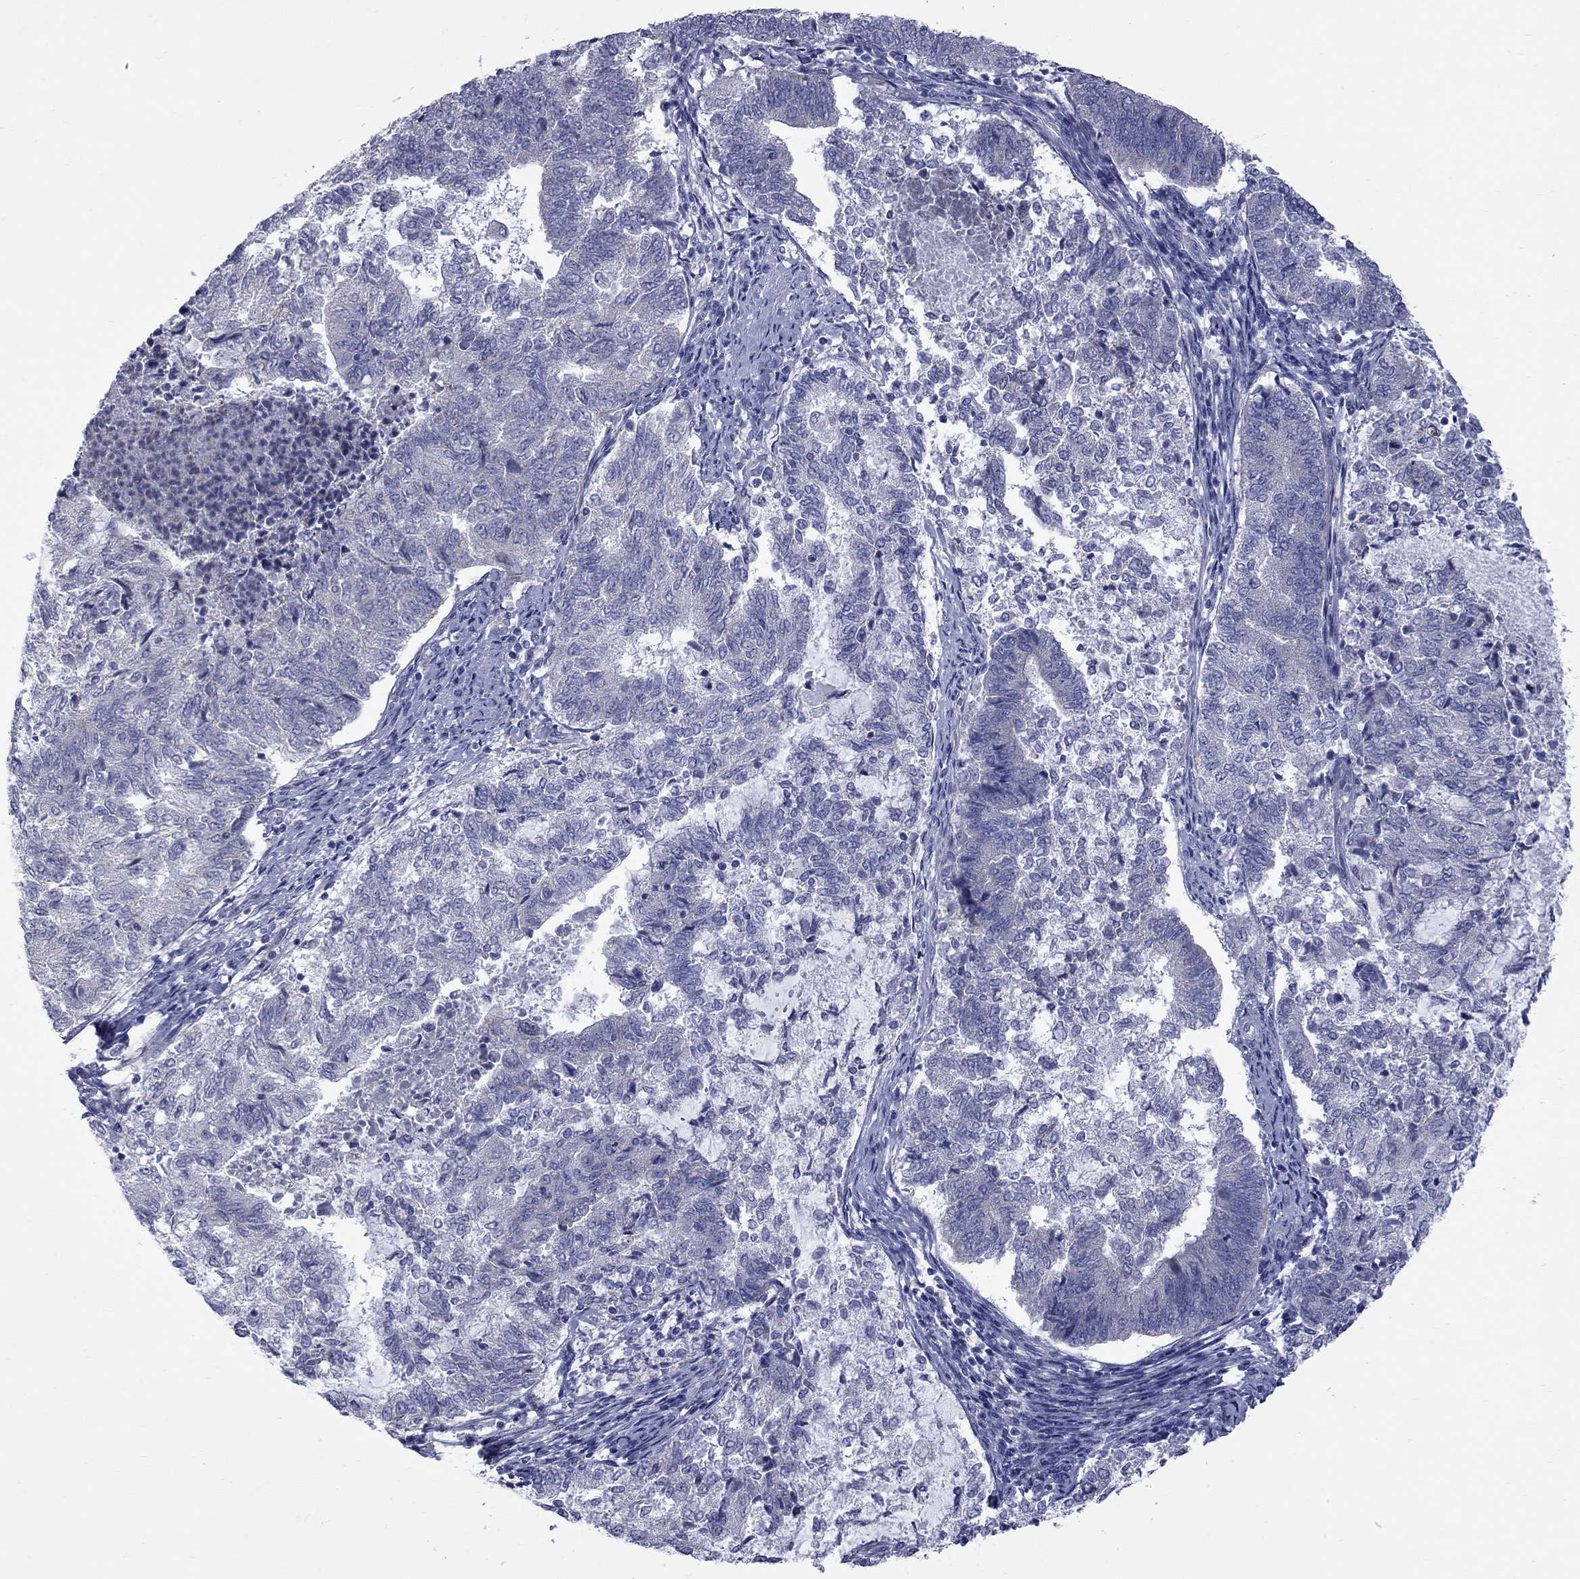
{"staining": {"intensity": "negative", "quantity": "none", "location": "none"}, "tissue": "endometrial cancer", "cell_type": "Tumor cells", "image_type": "cancer", "snomed": [{"axis": "morphology", "description": "Adenocarcinoma, NOS"}, {"axis": "topography", "description": "Endometrium"}], "caption": "This is an immunohistochemistry image of endometrial cancer. There is no staining in tumor cells.", "gene": "ABCB4", "patient": {"sex": "female", "age": 65}}